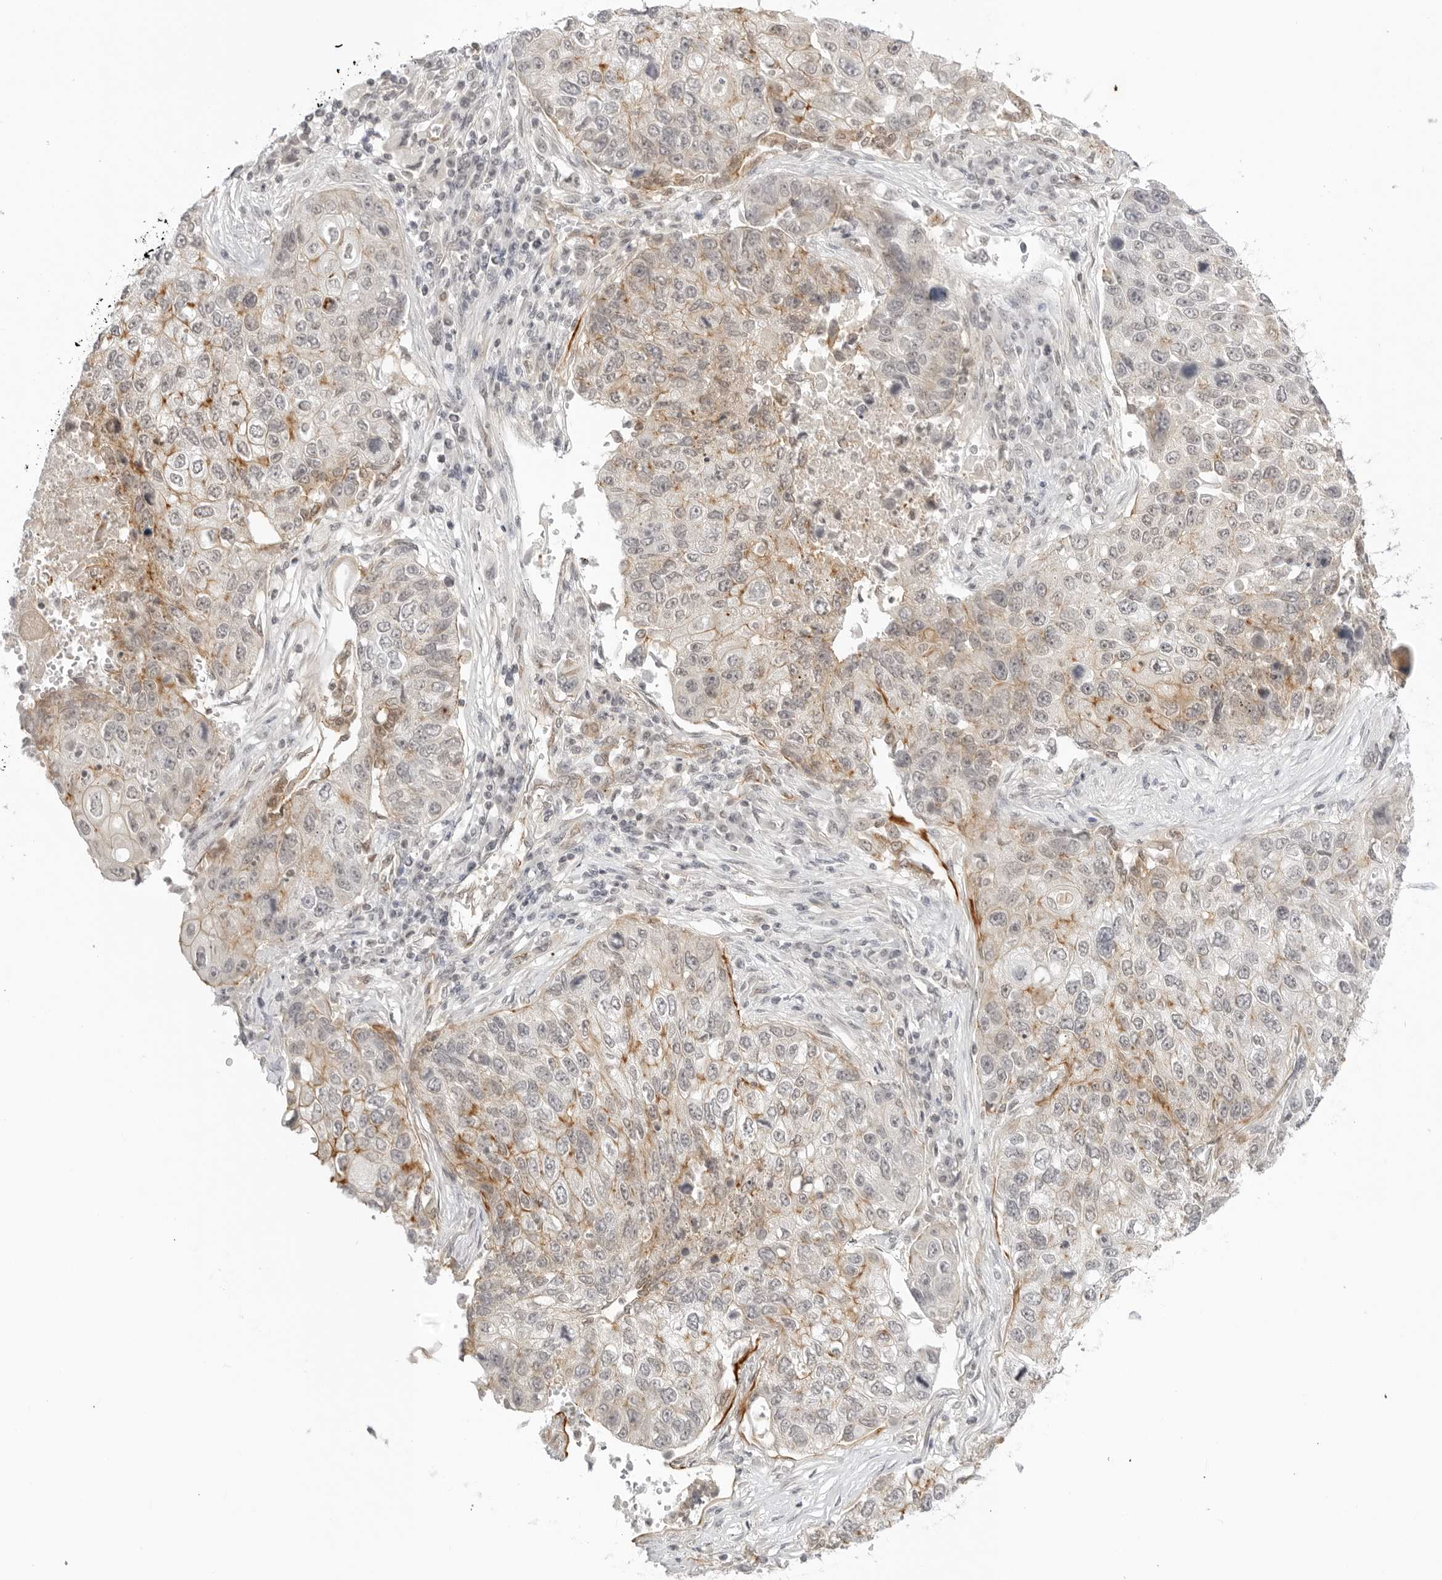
{"staining": {"intensity": "moderate", "quantity": "25%-75%", "location": "cytoplasmic/membranous"}, "tissue": "lung cancer", "cell_type": "Tumor cells", "image_type": "cancer", "snomed": [{"axis": "morphology", "description": "Squamous cell carcinoma, NOS"}, {"axis": "topography", "description": "Lung"}], "caption": "Immunohistochemical staining of lung squamous cell carcinoma shows moderate cytoplasmic/membranous protein staining in approximately 25%-75% of tumor cells.", "gene": "TRAPPC3", "patient": {"sex": "male", "age": 61}}